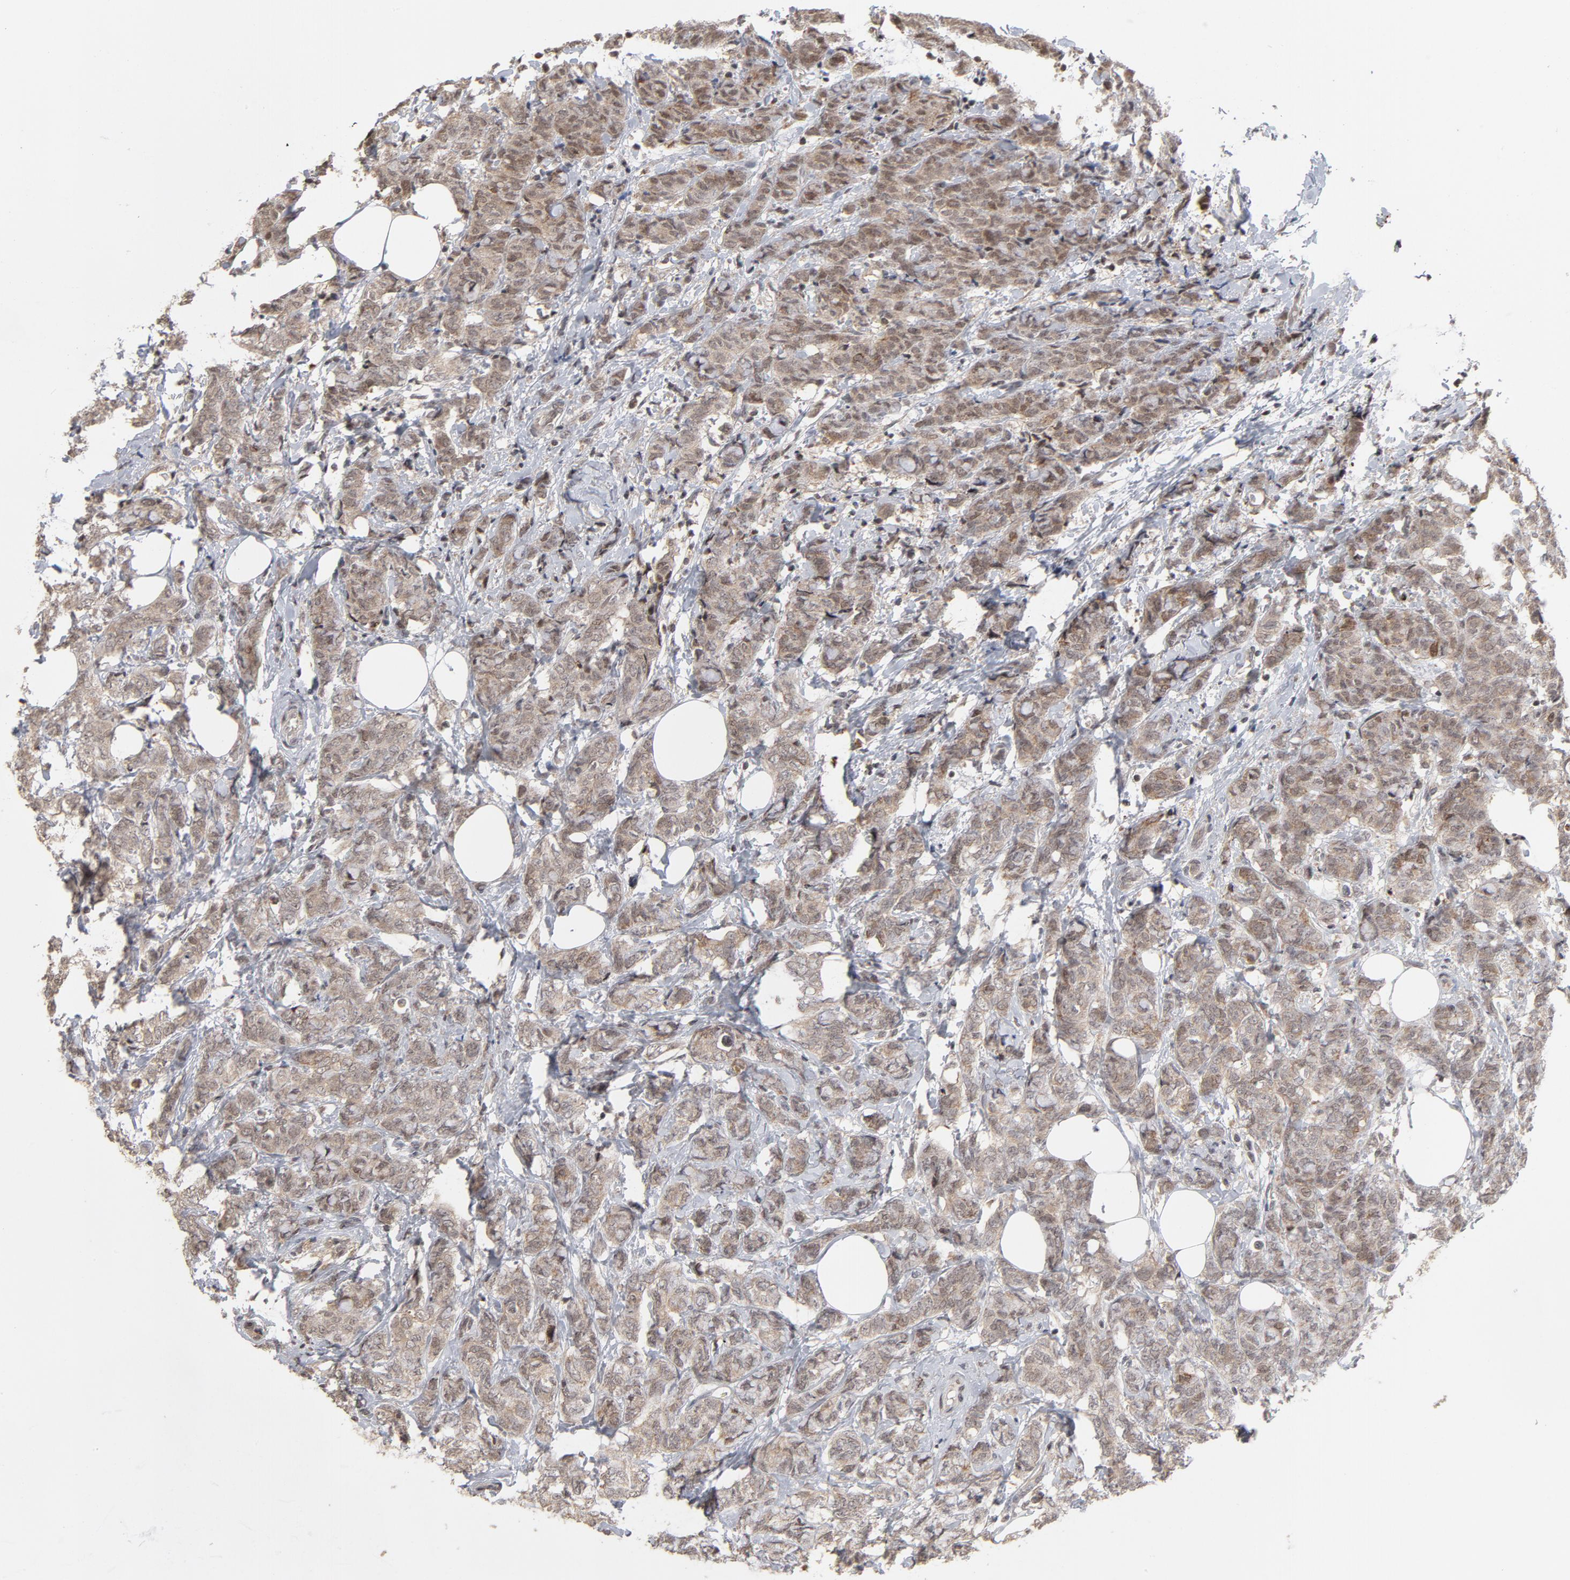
{"staining": {"intensity": "weak", "quantity": ">75%", "location": "cytoplasmic/membranous"}, "tissue": "breast cancer", "cell_type": "Tumor cells", "image_type": "cancer", "snomed": [{"axis": "morphology", "description": "Lobular carcinoma"}, {"axis": "topography", "description": "Breast"}], "caption": "The histopathology image shows staining of lobular carcinoma (breast), revealing weak cytoplasmic/membranous protein staining (brown color) within tumor cells.", "gene": "ARIH1", "patient": {"sex": "female", "age": 60}}